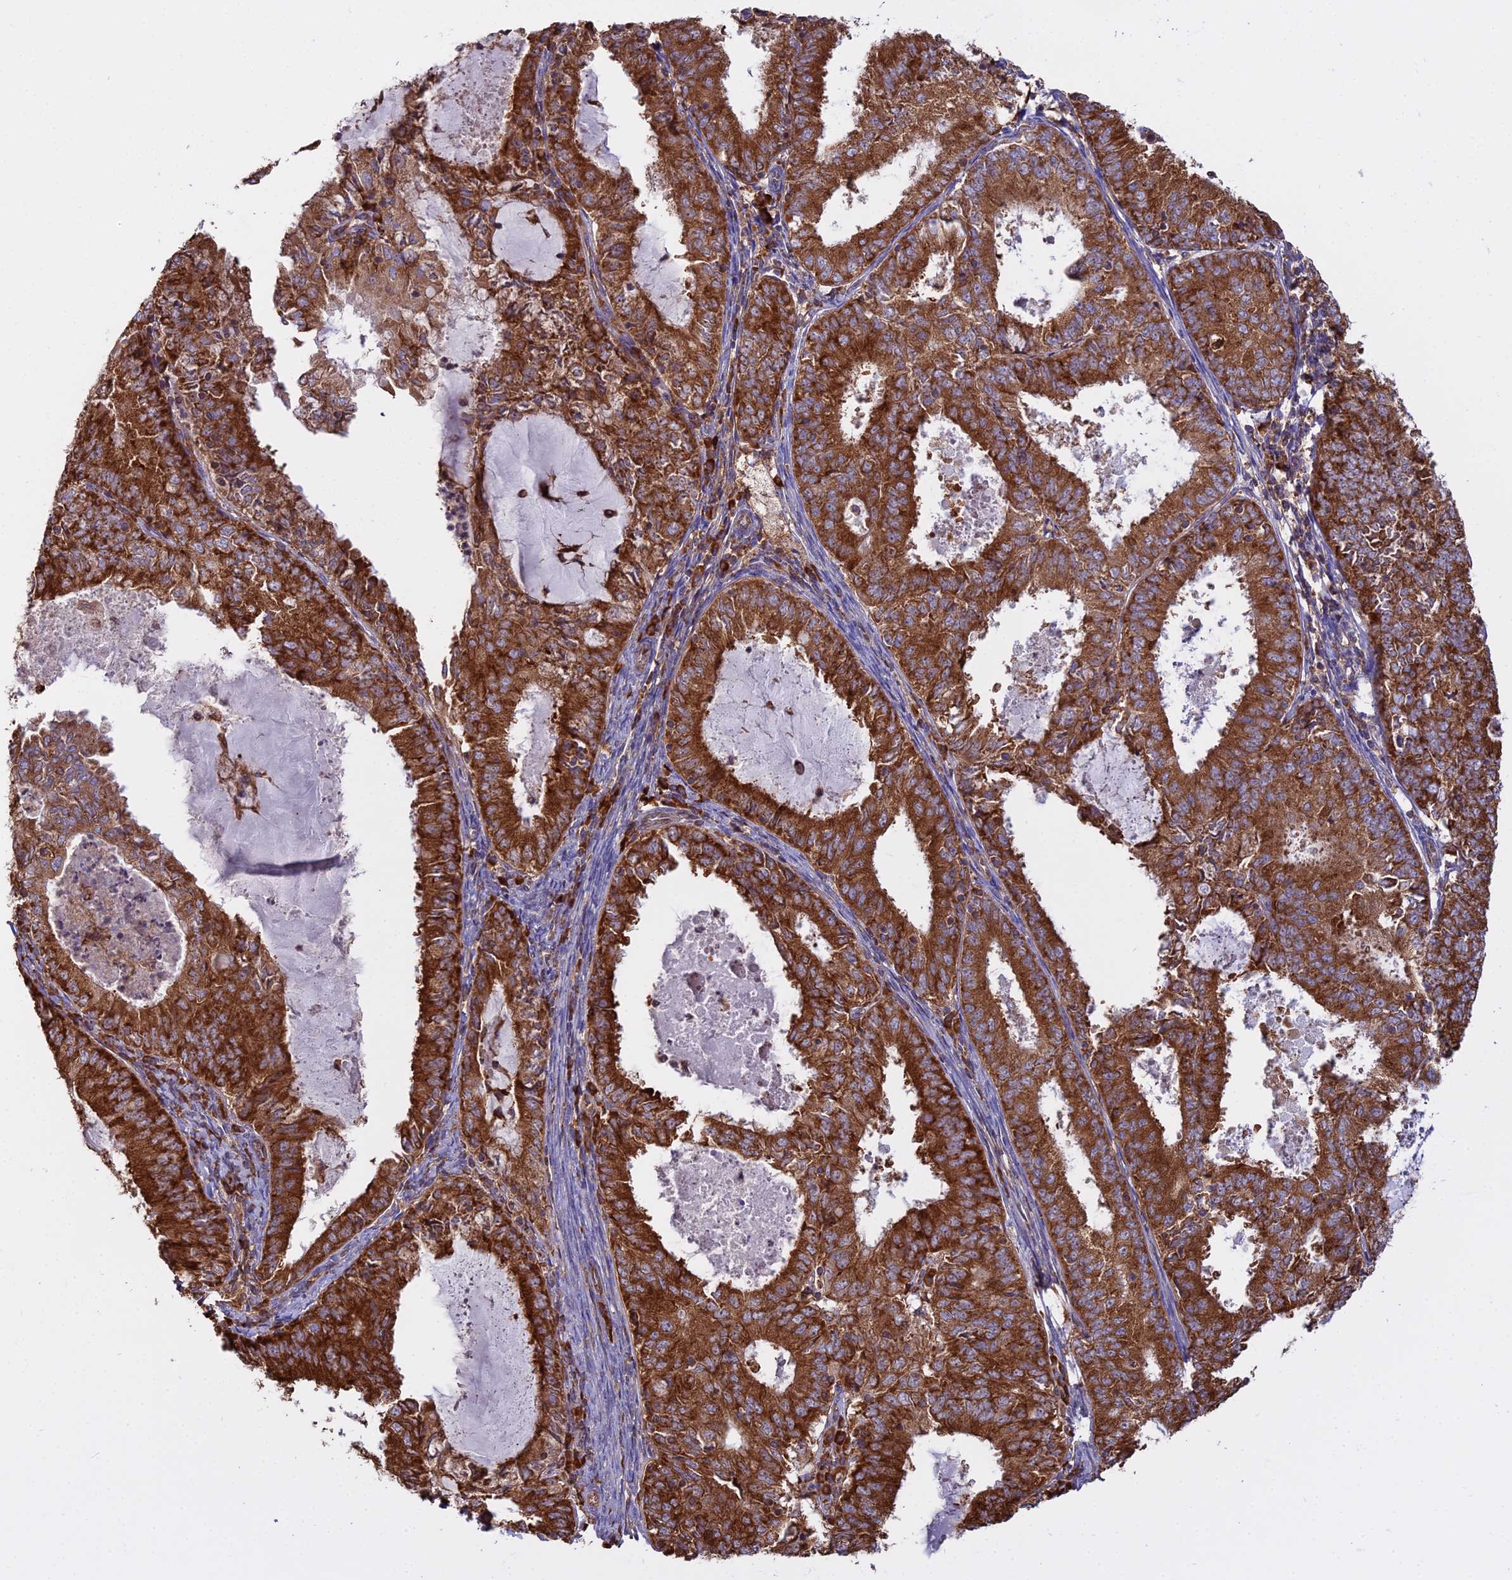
{"staining": {"intensity": "strong", "quantity": ">75%", "location": "cytoplasmic/membranous"}, "tissue": "endometrial cancer", "cell_type": "Tumor cells", "image_type": "cancer", "snomed": [{"axis": "morphology", "description": "Adenocarcinoma, NOS"}, {"axis": "topography", "description": "Endometrium"}], "caption": "This is an image of immunohistochemistry (IHC) staining of endometrial cancer, which shows strong positivity in the cytoplasmic/membranous of tumor cells.", "gene": "RPL26", "patient": {"sex": "female", "age": 57}}